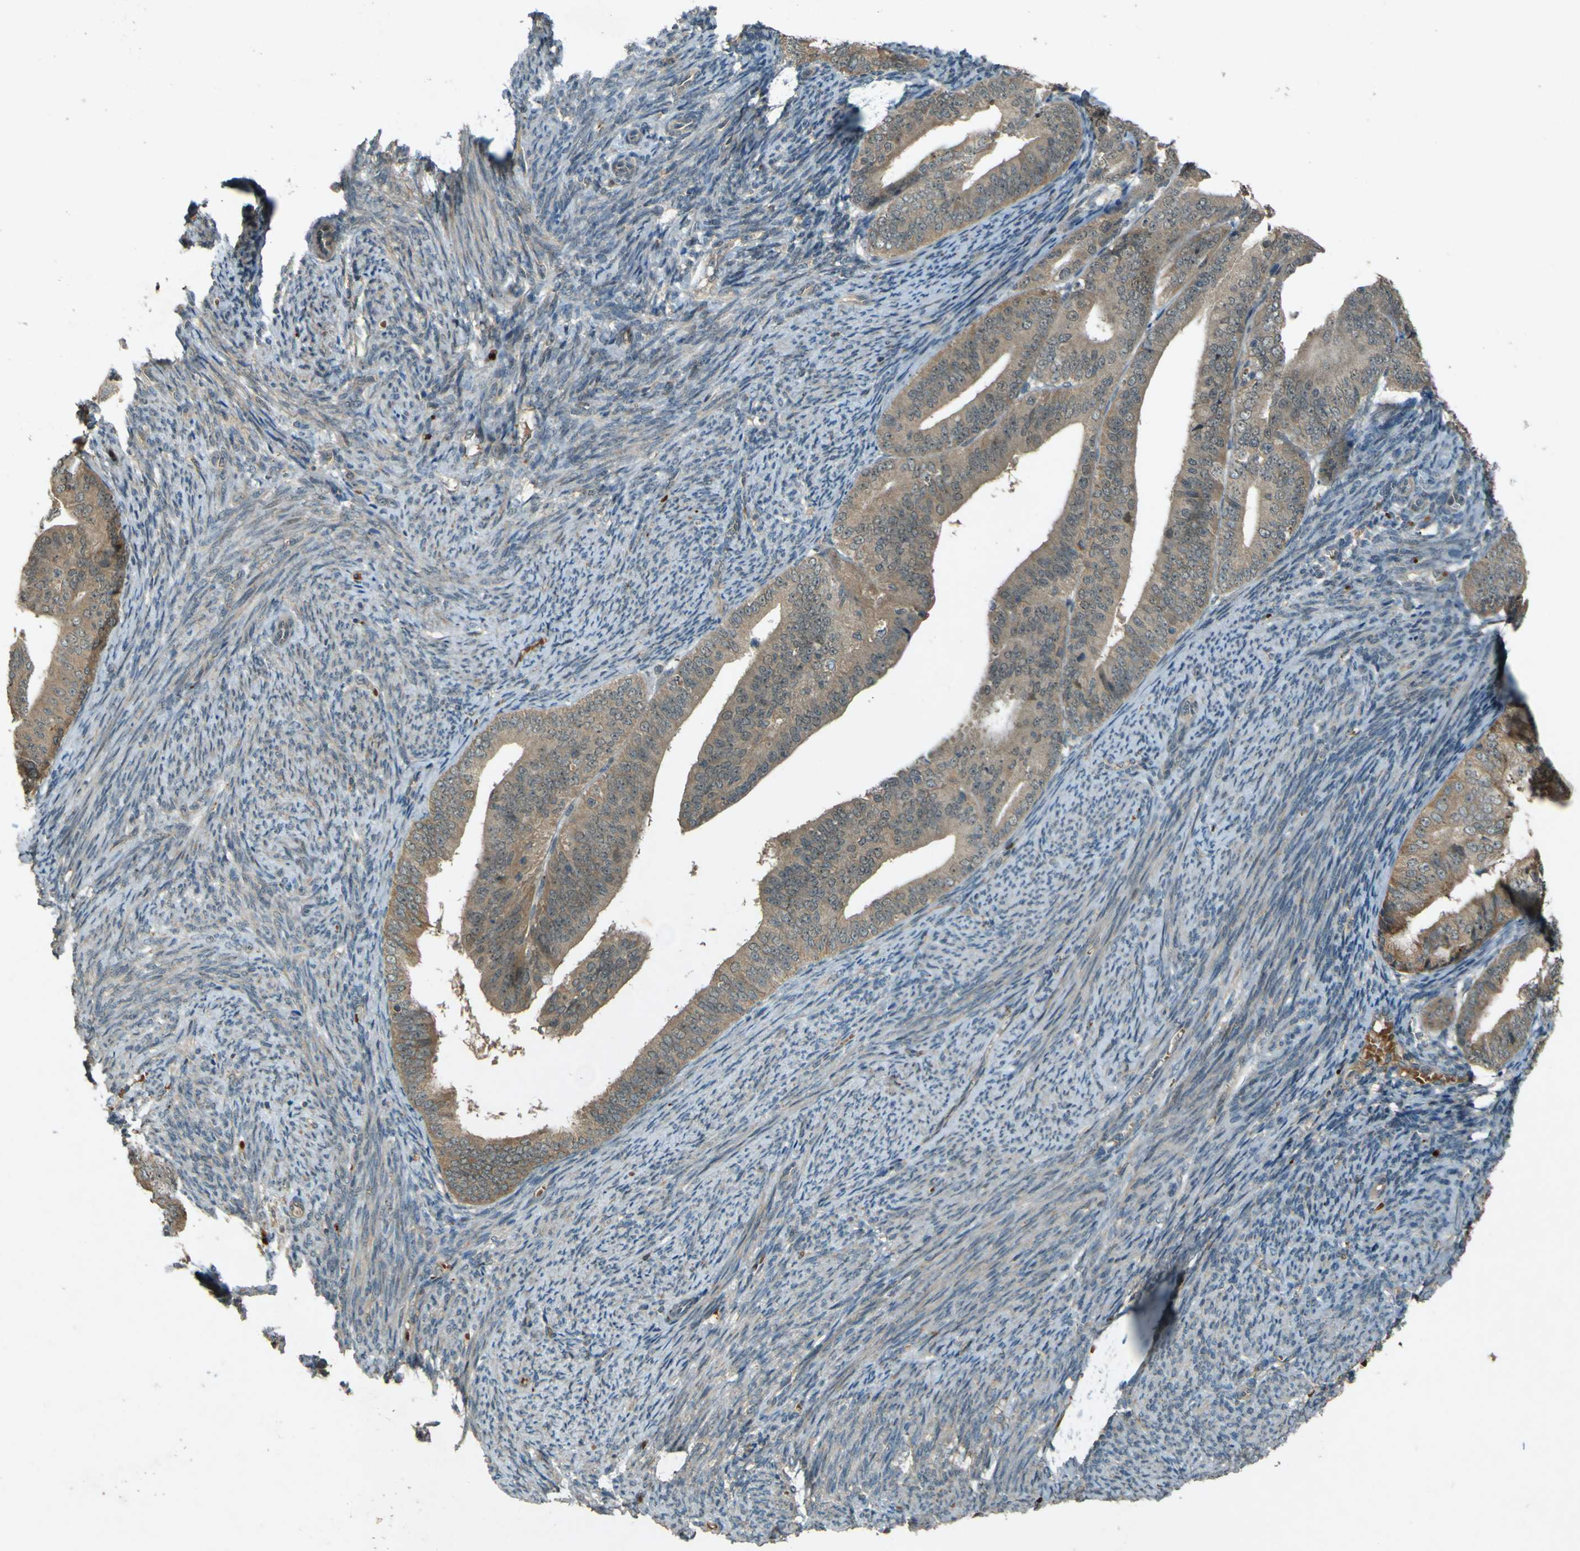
{"staining": {"intensity": "weak", "quantity": ">75%", "location": "cytoplasmic/membranous"}, "tissue": "endometrial cancer", "cell_type": "Tumor cells", "image_type": "cancer", "snomed": [{"axis": "morphology", "description": "Adenocarcinoma, NOS"}, {"axis": "topography", "description": "Endometrium"}], "caption": "Immunohistochemistry (DAB (3,3'-diaminobenzidine)) staining of human endometrial cancer (adenocarcinoma) displays weak cytoplasmic/membranous protein staining in approximately >75% of tumor cells.", "gene": "MPDZ", "patient": {"sex": "female", "age": 63}}